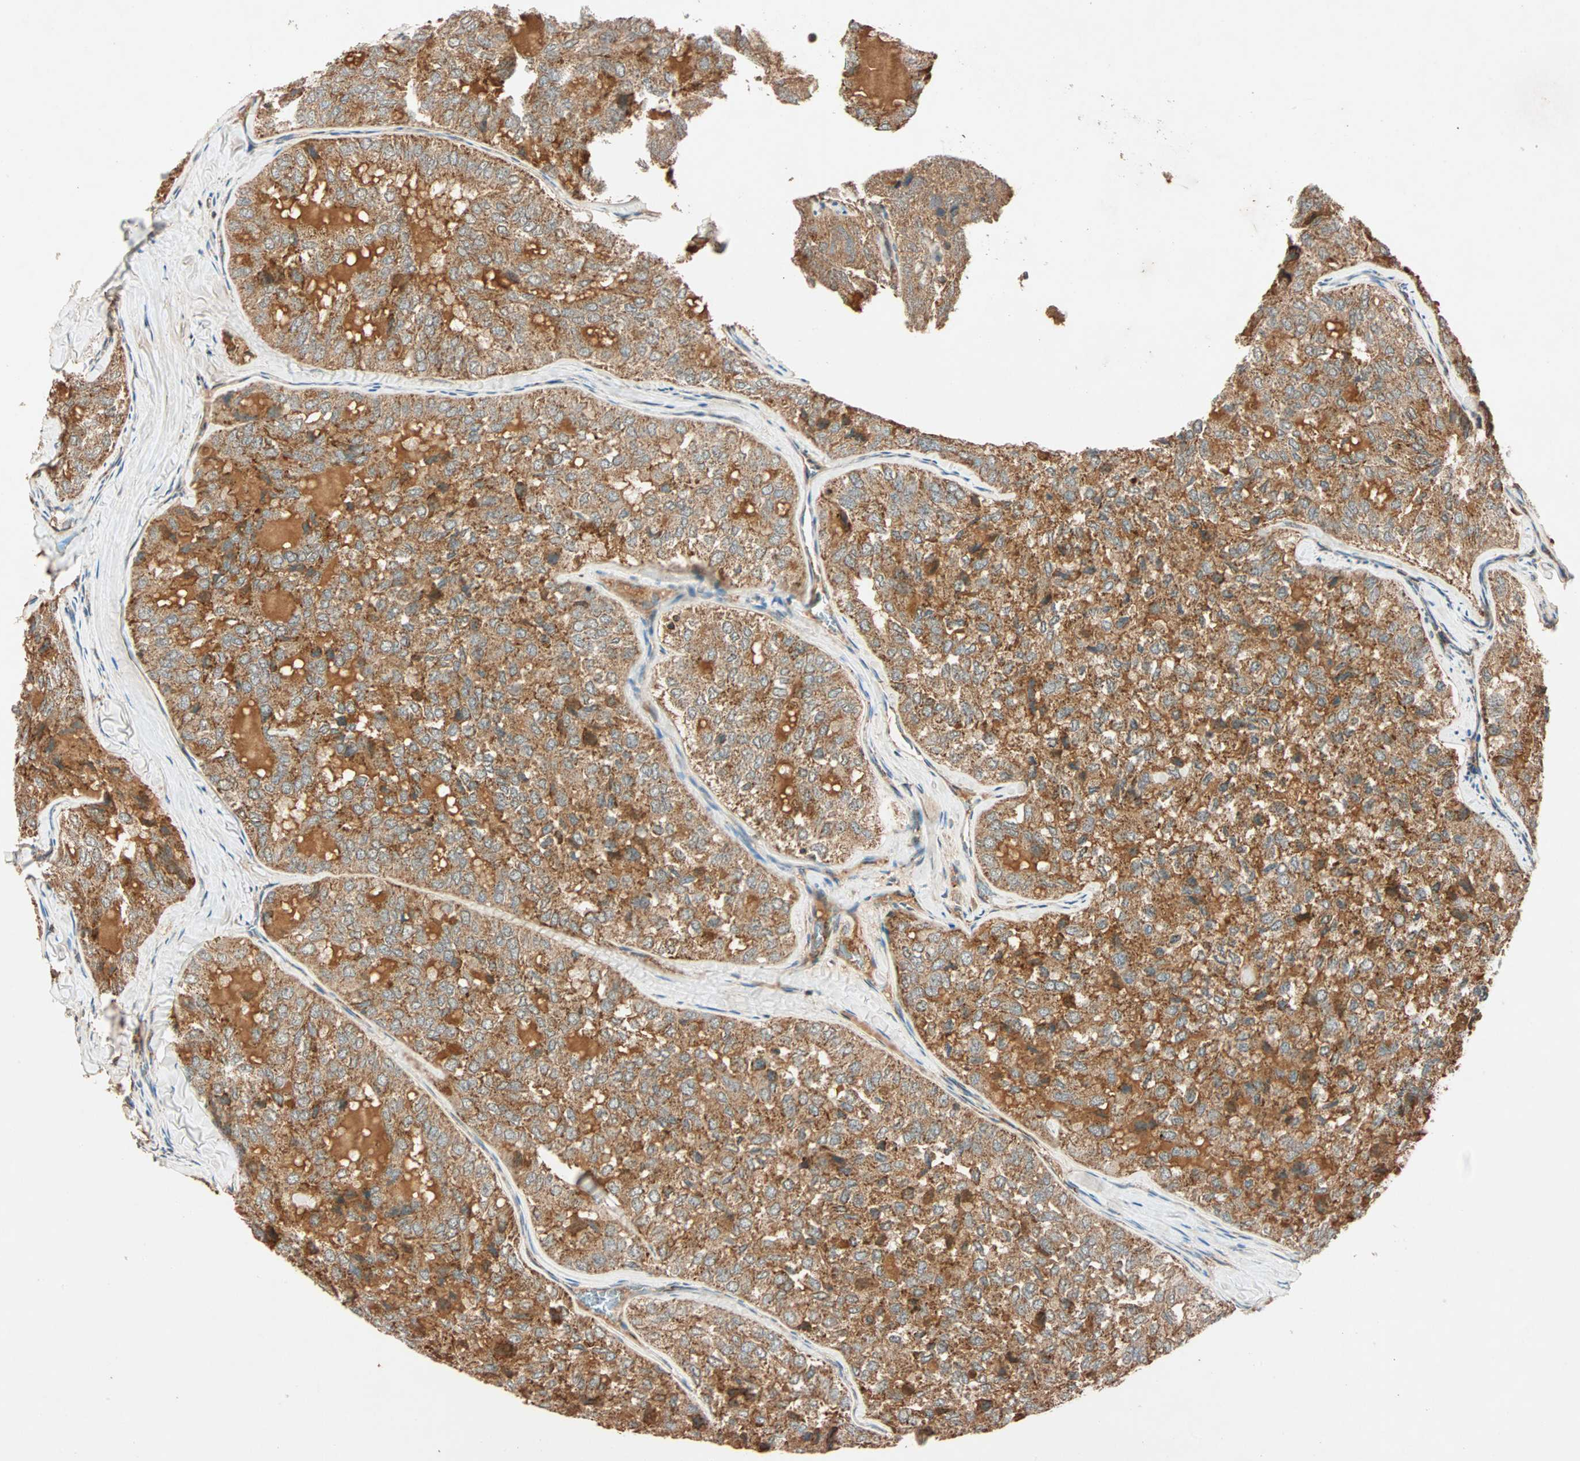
{"staining": {"intensity": "strong", "quantity": ">75%", "location": "cytoplasmic/membranous"}, "tissue": "thyroid cancer", "cell_type": "Tumor cells", "image_type": "cancer", "snomed": [{"axis": "morphology", "description": "Follicular adenoma carcinoma, NOS"}, {"axis": "topography", "description": "Thyroid gland"}], "caption": "Tumor cells reveal high levels of strong cytoplasmic/membranous staining in about >75% of cells in human thyroid cancer.", "gene": "MAPK1", "patient": {"sex": "male", "age": 75}}